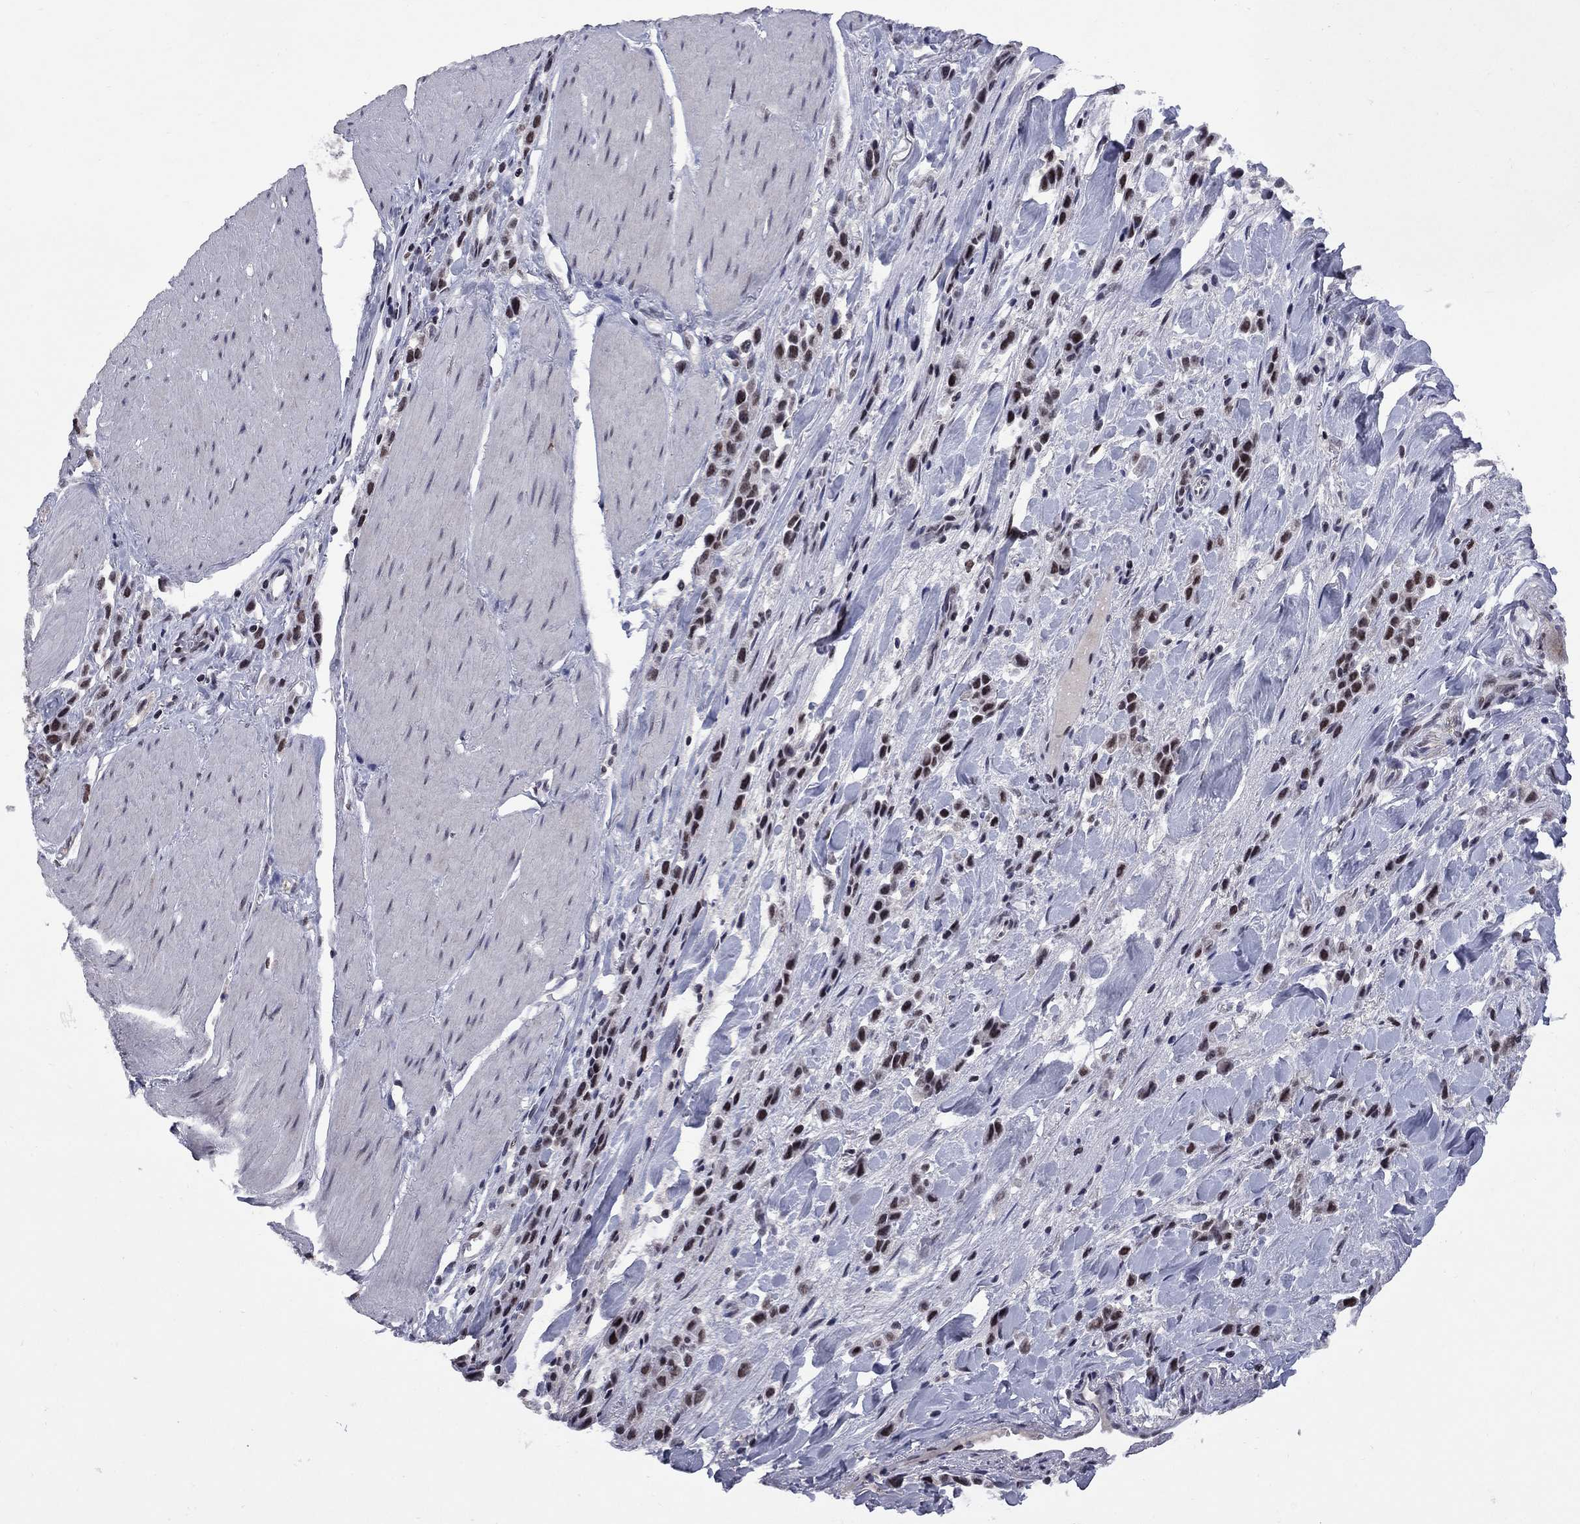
{"staining": {"intensity": "moderate", "quantity": ">75%", "location": "nuclear"}, "tissue": "stomach cancer", "cell_type": "Tumor cells", "image_type": "cancer", "snomed": [{"axis": "morphology", "description": "Adenocarcinoma, NOS"}, {"axis": "topography", "description": "Stomach"}], "caption": "Immunohistochemistry histopathology image of stomach cancer (adenocarcinoma) stained for a protein (brown), which exhibits medium levels of moderate nuclear expression in about >75% of tumor cells.", "gene": "TAF9", "patient": {"sex": "male", "age": 47}}